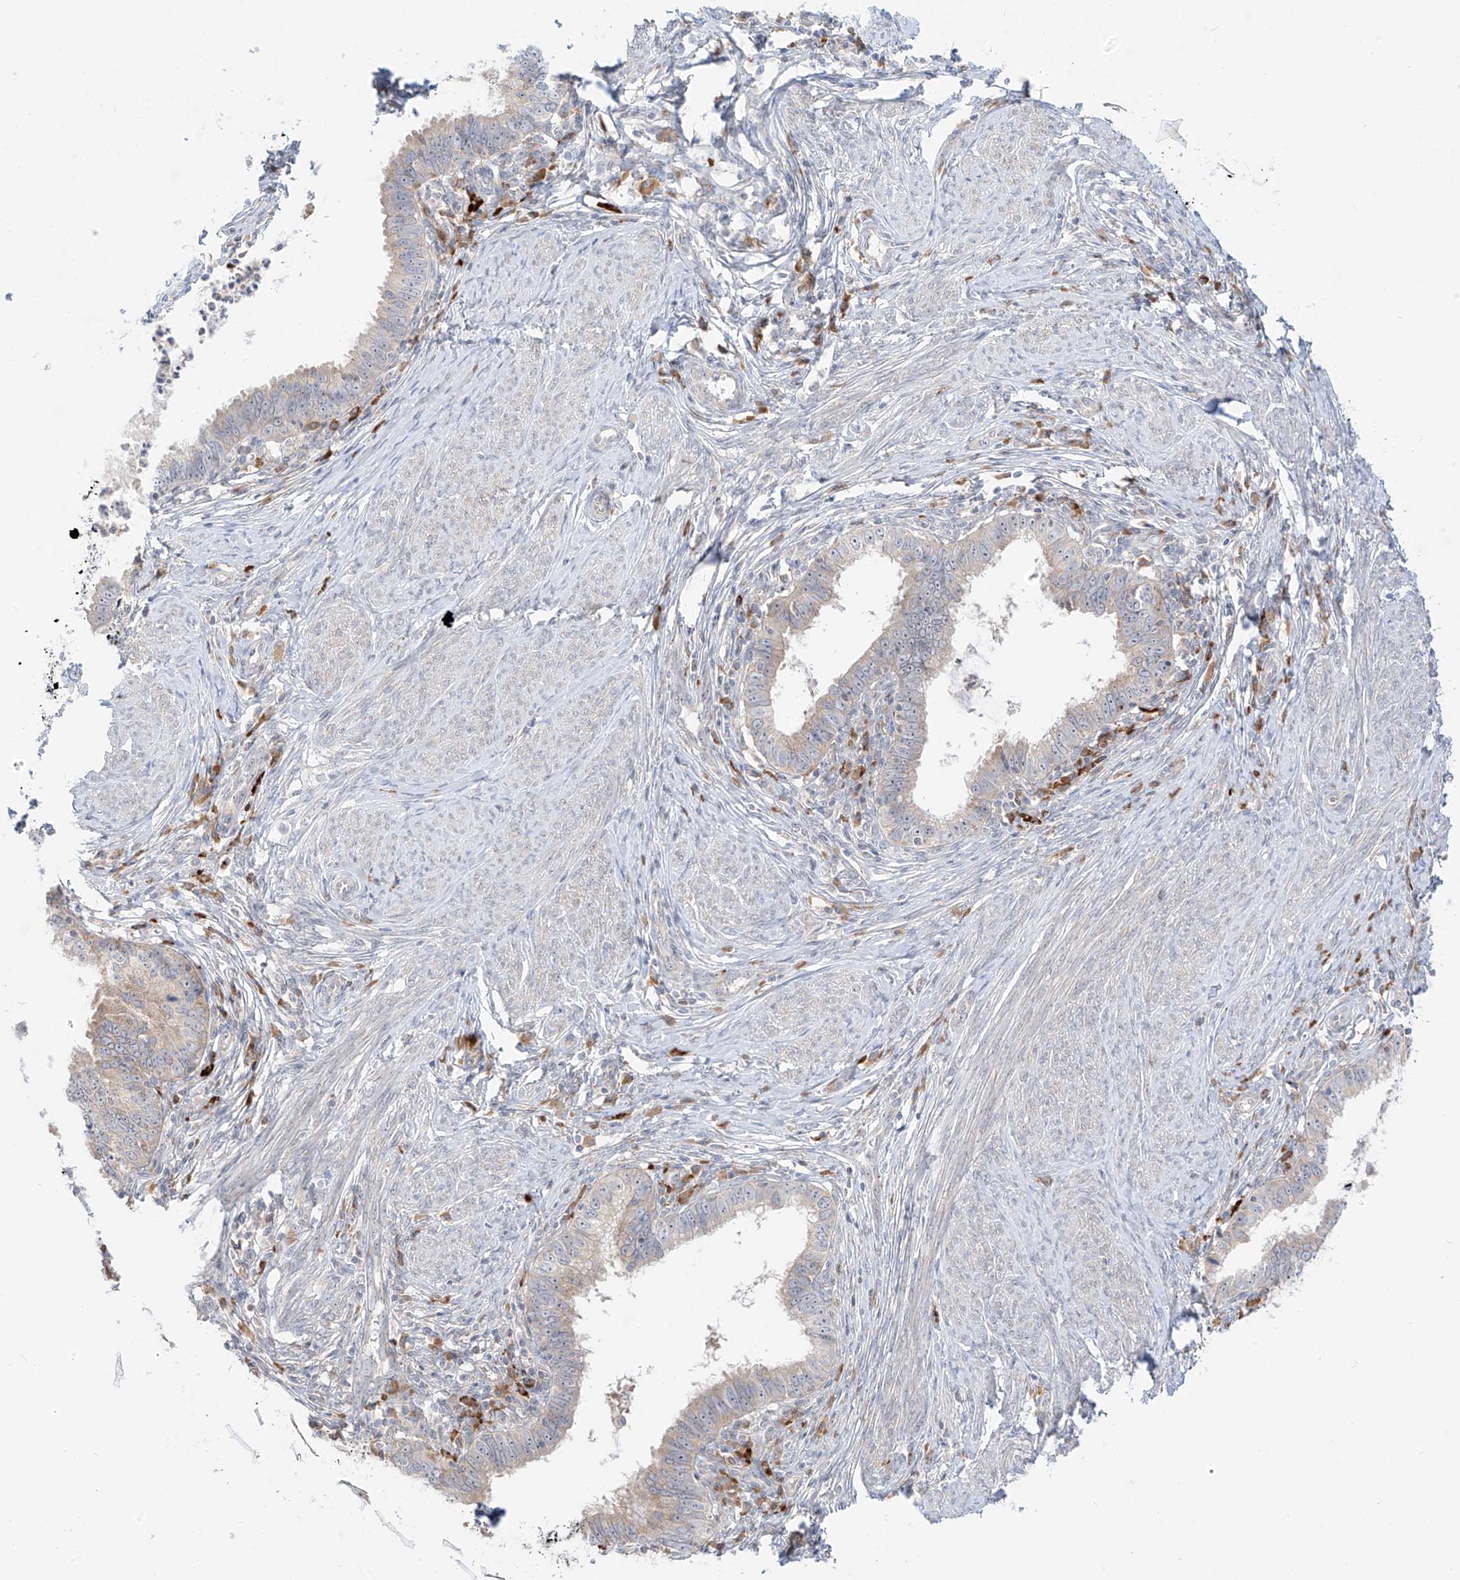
{"staining": {"intensity": "negative", "quantity": "none", "location": "none"}, "tissue": "cervical cancer", "cell_type": "Tumor cells", "image_type": "cancer", "snomed": [{"axis": "morphology", "description": "Adenocarcinoma, NOS"}, {"axis": "topography", "description": "Cervix"}], "caption": "Immunohistochemistry micrograph of cervical adenocarcinoma stained for a protein (brown), which demonstrates no staining in tumor cells. The staining was performed using DAB (3,3'-diaminobenzidine) to visualize the protein expression in brown, while the nuclei were stained in blue with hematoxylin (Magnification: 20x).", "gene": "SYTL3", "patient": {"sex": "female", "age": 36}}